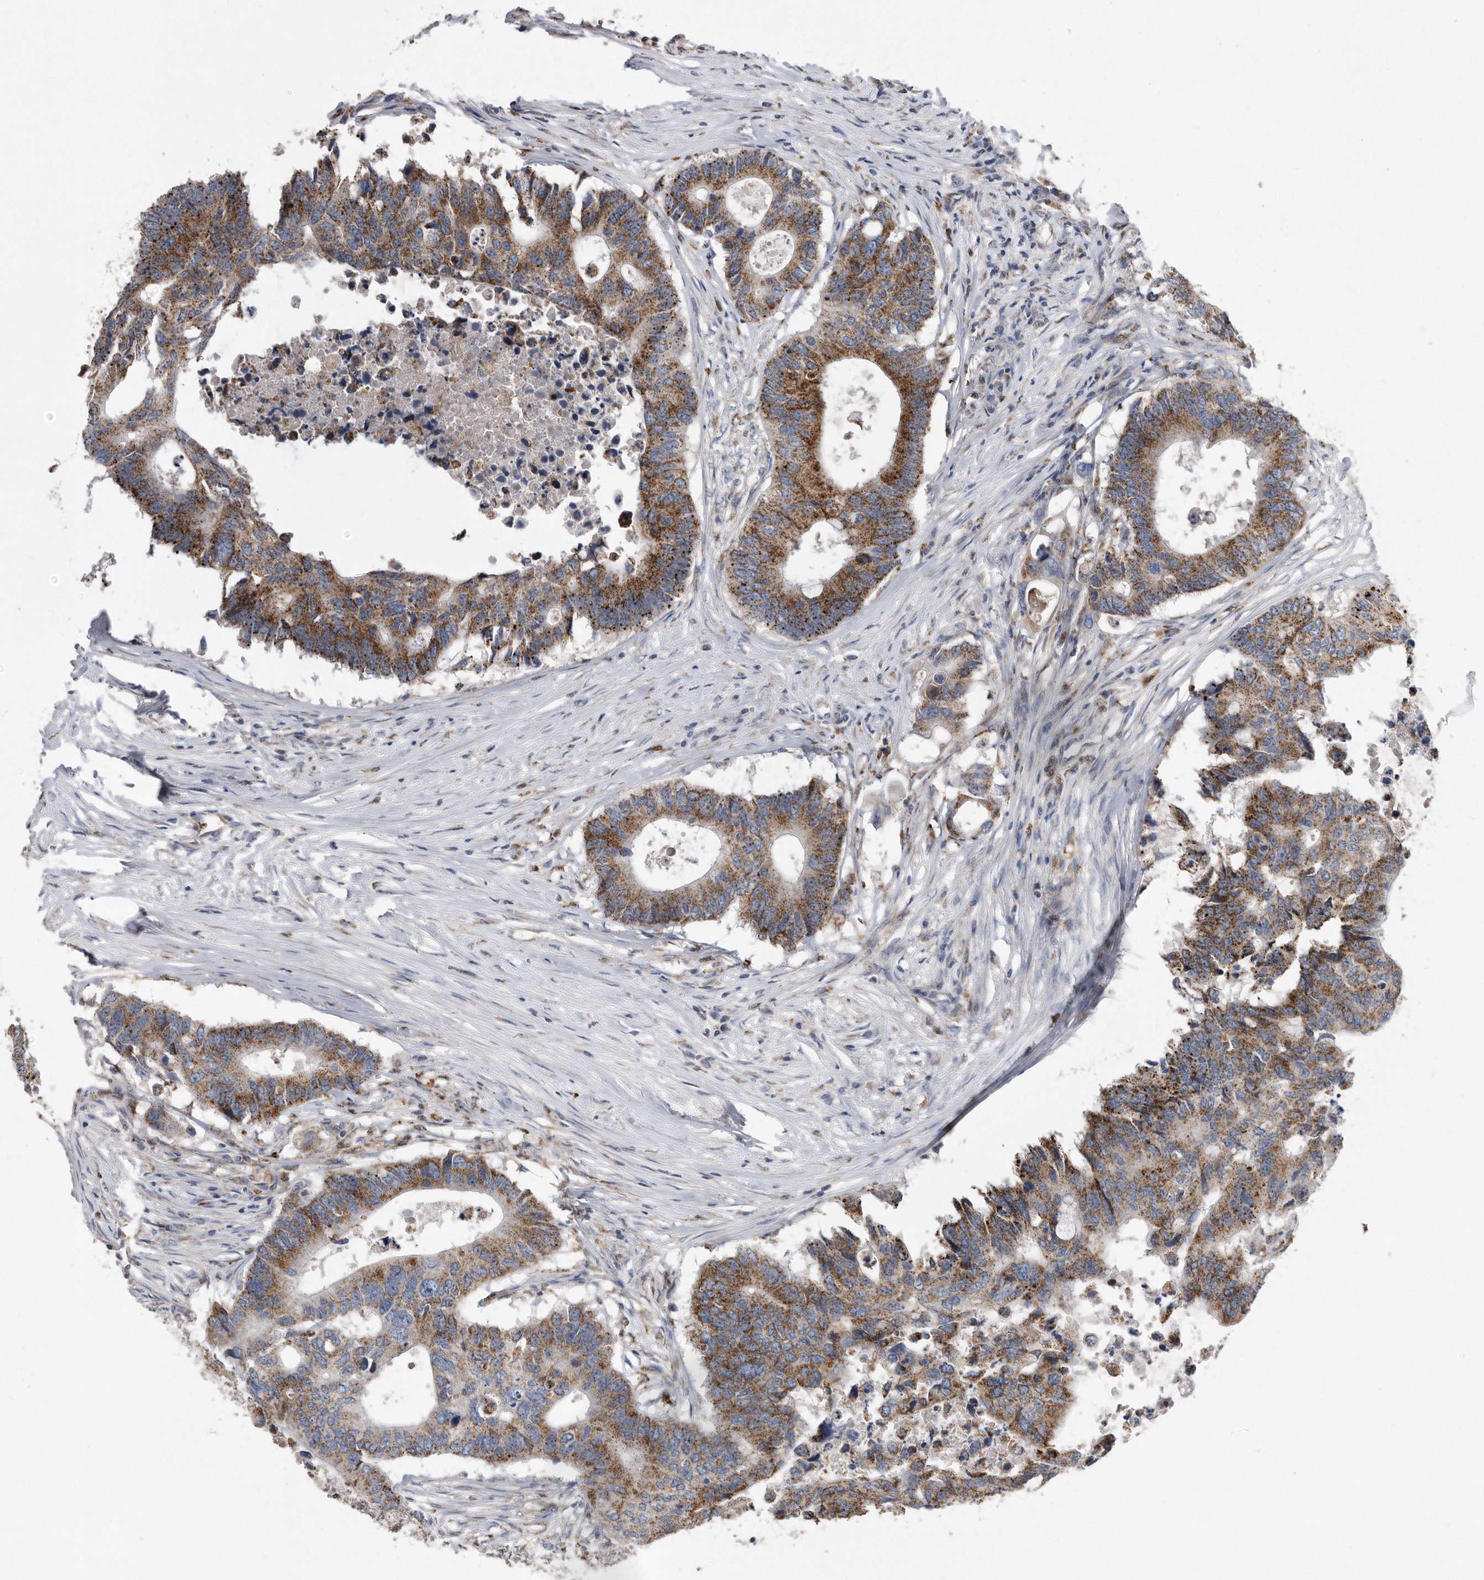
{"staining": {"intensity": "moderate", "quantity": ">75%", "location": "cytoplasmic/membranous"}, "tissue": "colorectal cancer", "cell_type": "Tumor cells", "image_type": "cancer", "snomed": [{"axis": "morphology", "description": "Adenocarcinoma, NOS"}, {"axis": "topography", "description": "Colon"}], "caption": "Human adenocarcinoma (colorectal) stained with a protein marker demonstrates moderate staining in tumor cells.", "gene": "CRISPLD2", "patient": {"sex": "male", "age": 71}}